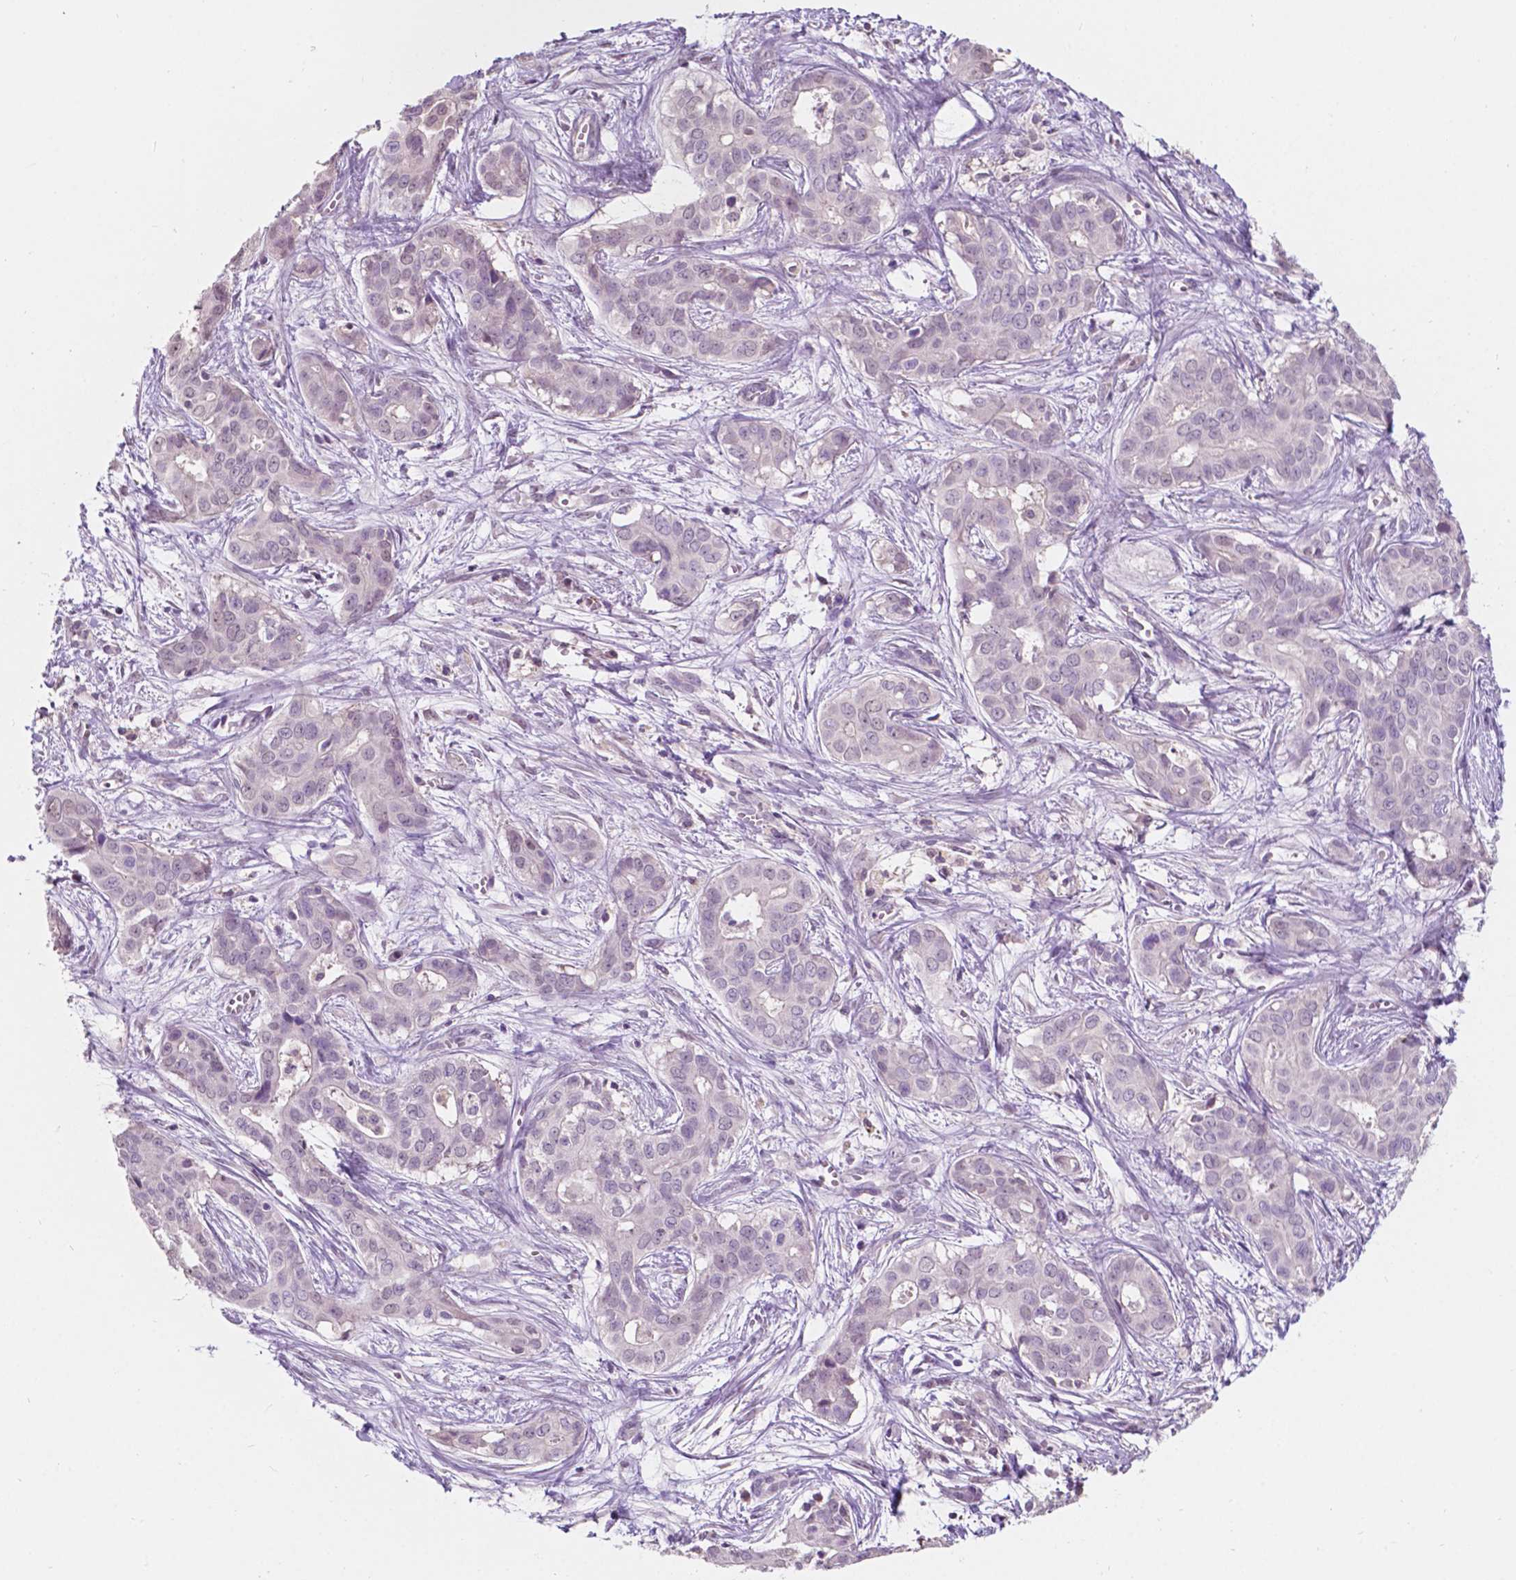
{"staining": {"intensity": "negative", "quantity": "none", "location": "none"}, "tissue": "liver cancer", "cell_type": "Tumor cells", "image_type": "cancer", "snomed": [{"axis": "morphology", "description": "Cholangiocarcinoma"}, {"axis": "topography", "description": "Liver"}], "caption": "There is no significant staining in tumor cells of liver cholangiocarcinoma.", "gene": "TM6SF2", "patient": {"sex": "female", "age": 65}}